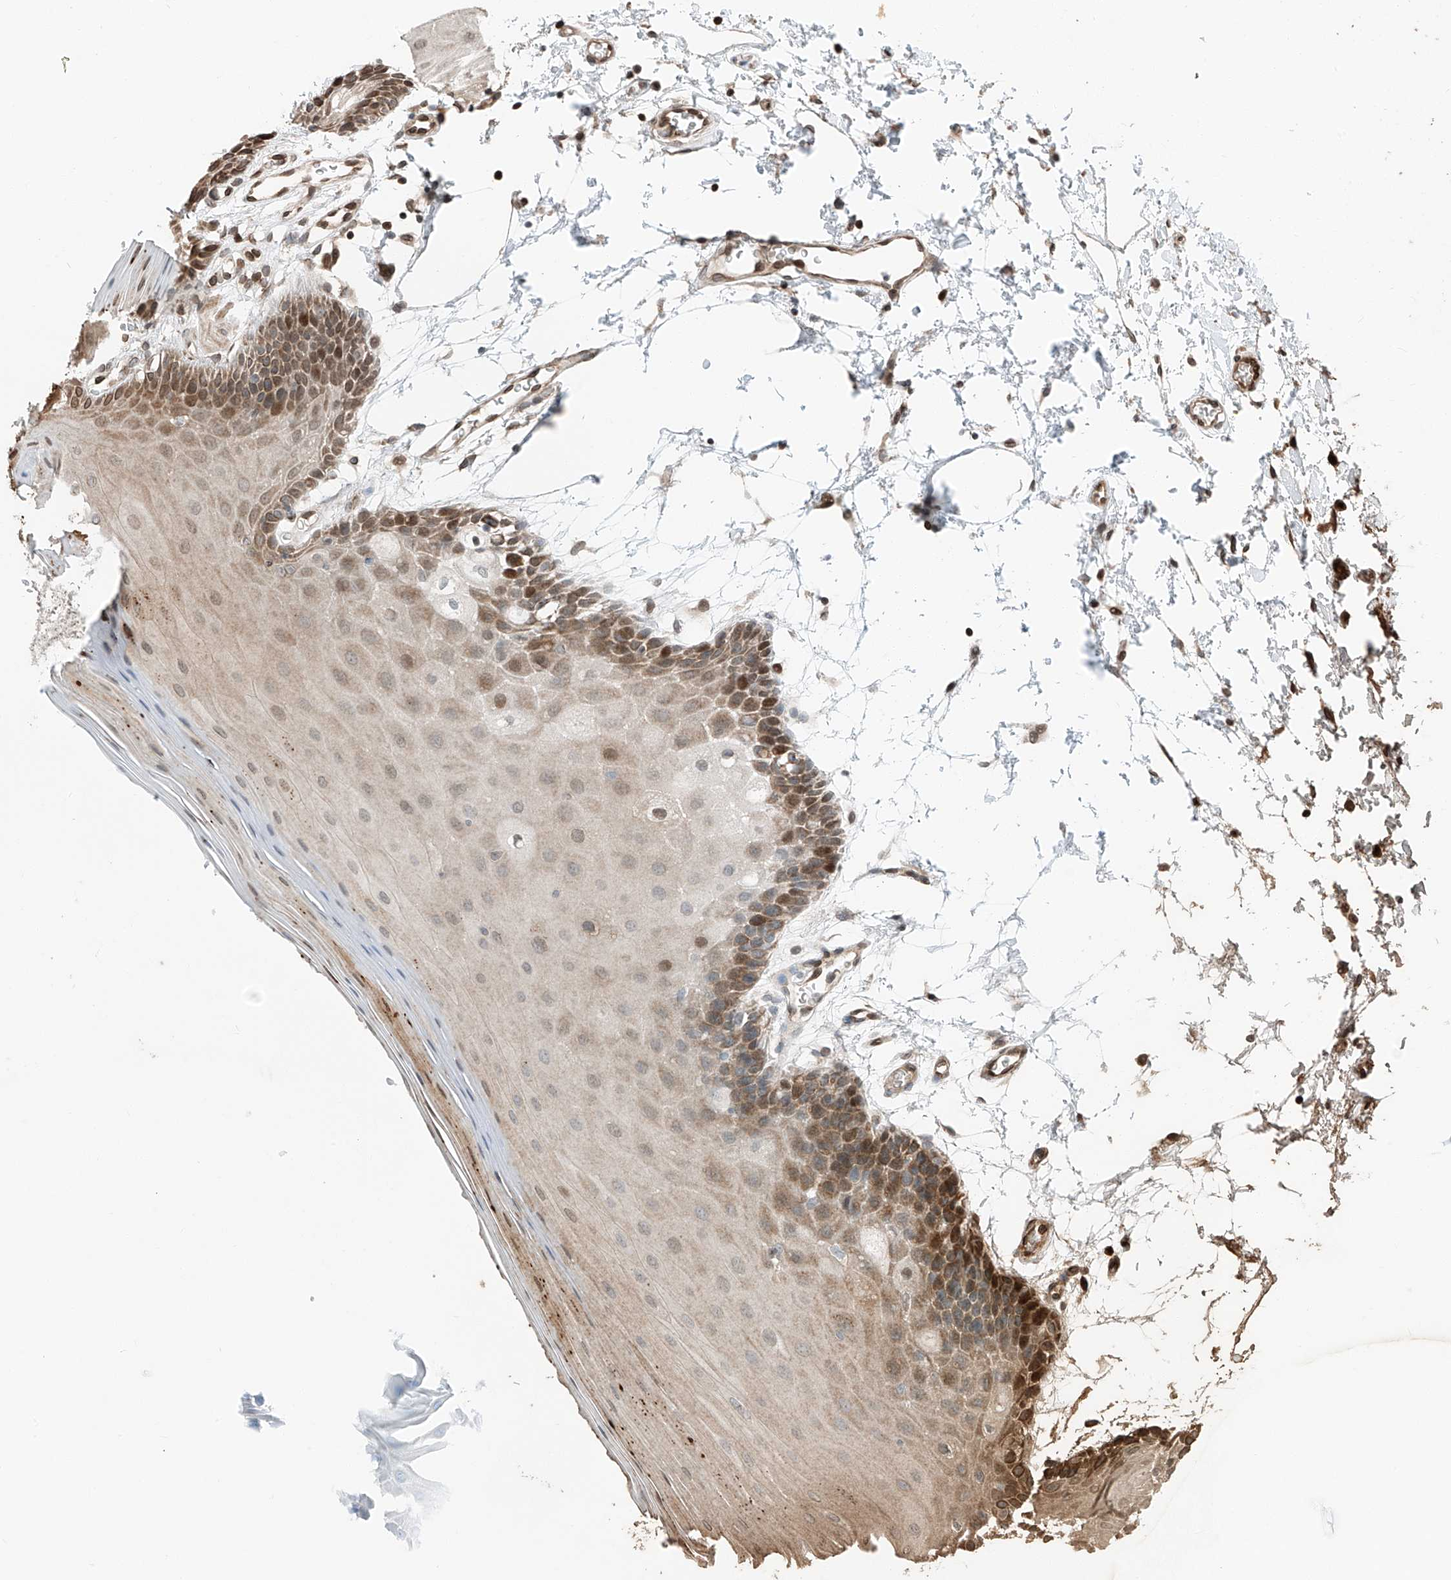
{"staining": {"intensity": "moderate", "quantity": "25%-75%", "location": "cytoplasmic/membranous"}, "tissue": "oral mucosa", "cell_type": "Squamous epithelial cells", "image_type": "normal", "snomed": [{"axis": "morphology", "description": "Normal tissue, NOS"}, {"axis": "topography", "description": "Skeletal muscle"}, {"axis": "topography", "description": "Oral tissue"}, {"axis": "topography", "description": "Salivary gland"}, {"axis": "topography", "description": "Peripheral nerve tissue"}], "caption": "Immunohistochemistry (IHC) (DAB) staining of unremarkable oral mucosa shows moderate cytoplasmic/membranous protein positivity in about 25%-75% of squamous epithelial cells. (Stains: DAB in brown, nuclei in blue, Microscopy: brightfield microscopy at high magnification).", "gene": "CEP162", "patient": {"sex": "male", "age": 54}}